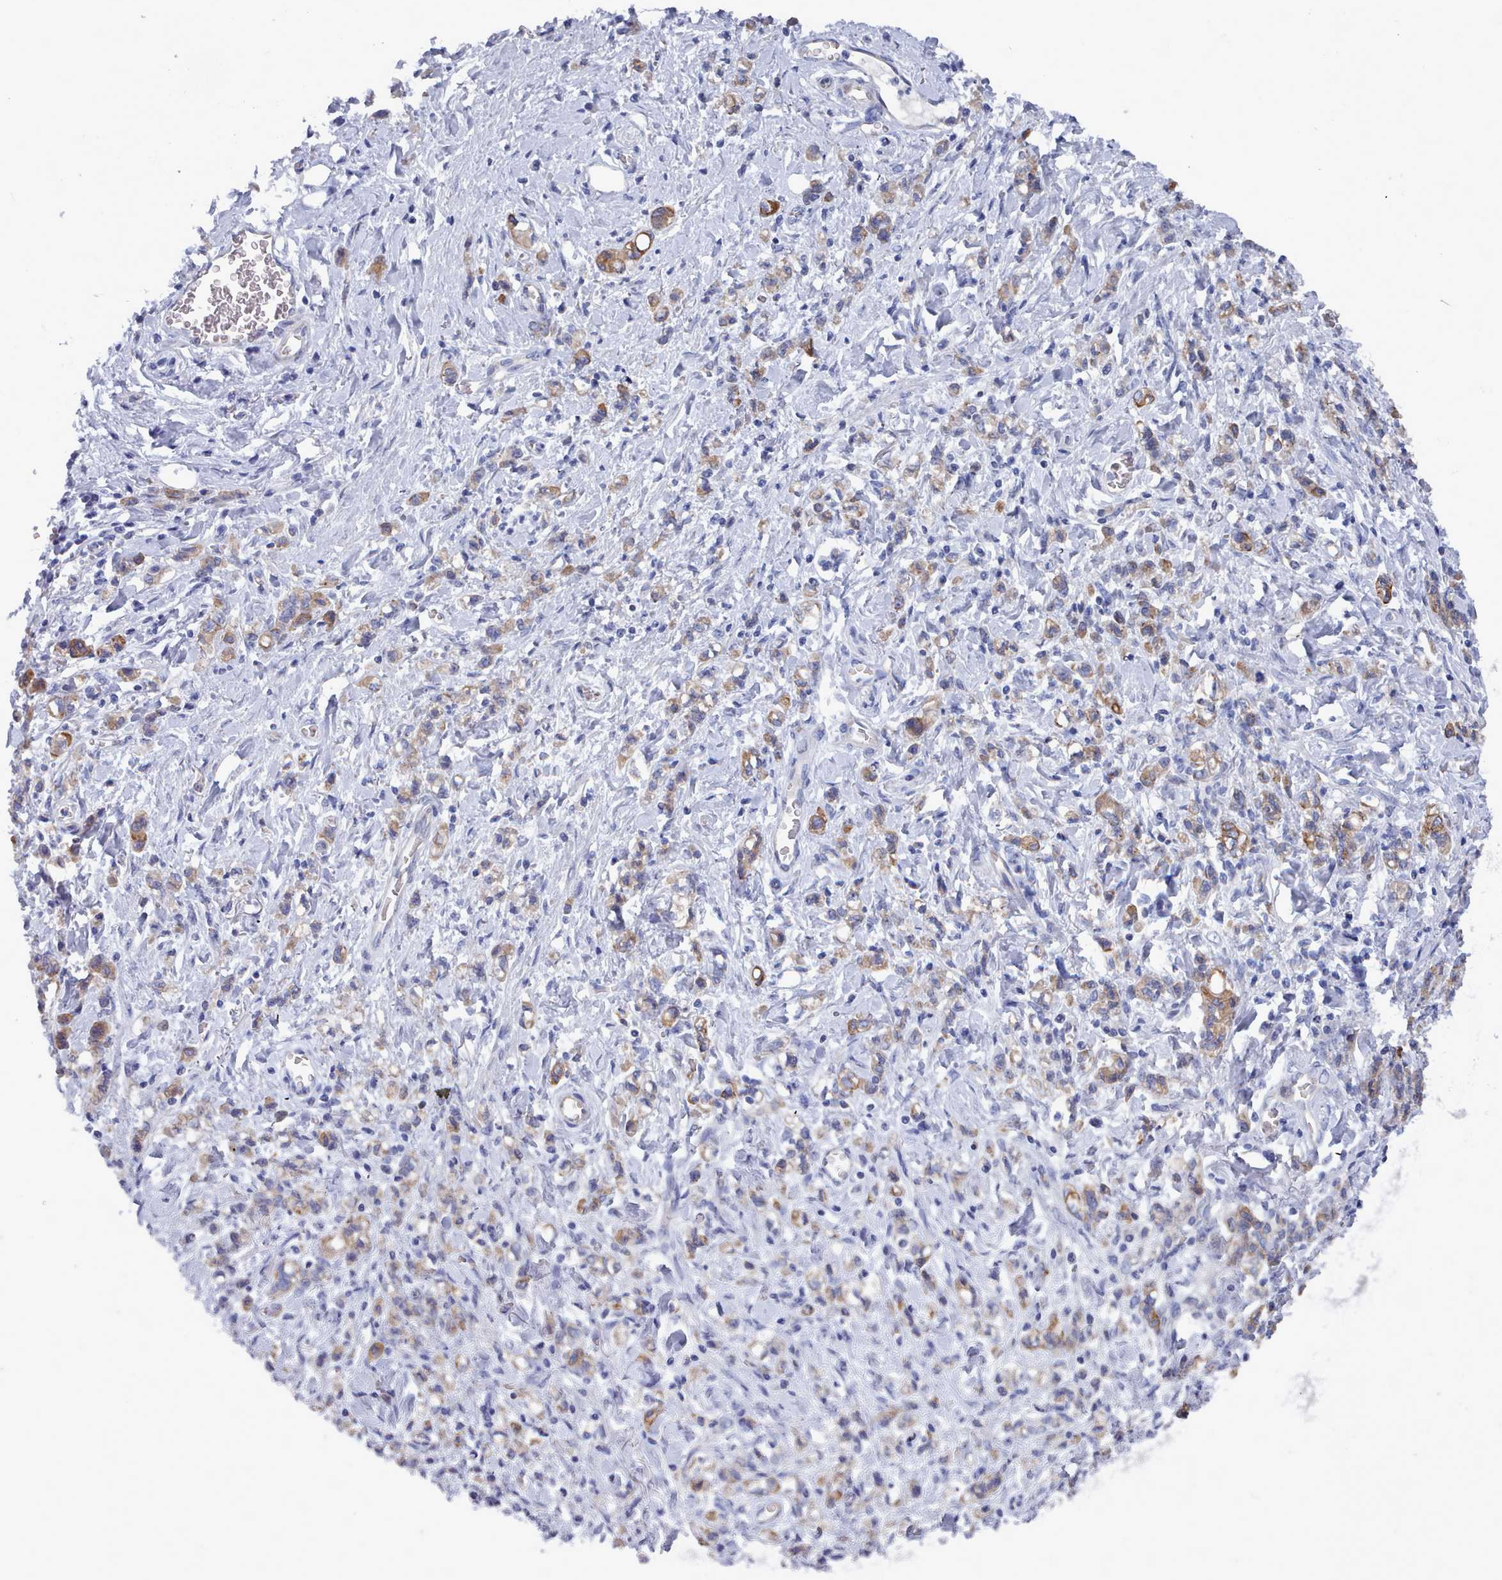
{"staining": {"intensity": "moderate", "quantity": "25%-75%", "location": "cytoplasmic/membranous"}, "tissue": "stomach cancer", "cell_type": "Tumor cells", "image_type": "cancer", "snomed": [{"axis": "morphology", "description": "Adenocarcinoma, NOS"}, {"axis": "topography", "description": "Stomach"}], "caption": "Immunohistochemistry (IHC) of human stomach cancer shows medium levels of moderate cytoplasmic/membranous staining in about 25%-75% of tumor cells.", "gene": "PDE4C", "patient": {"sex": "male", "age": 77}}